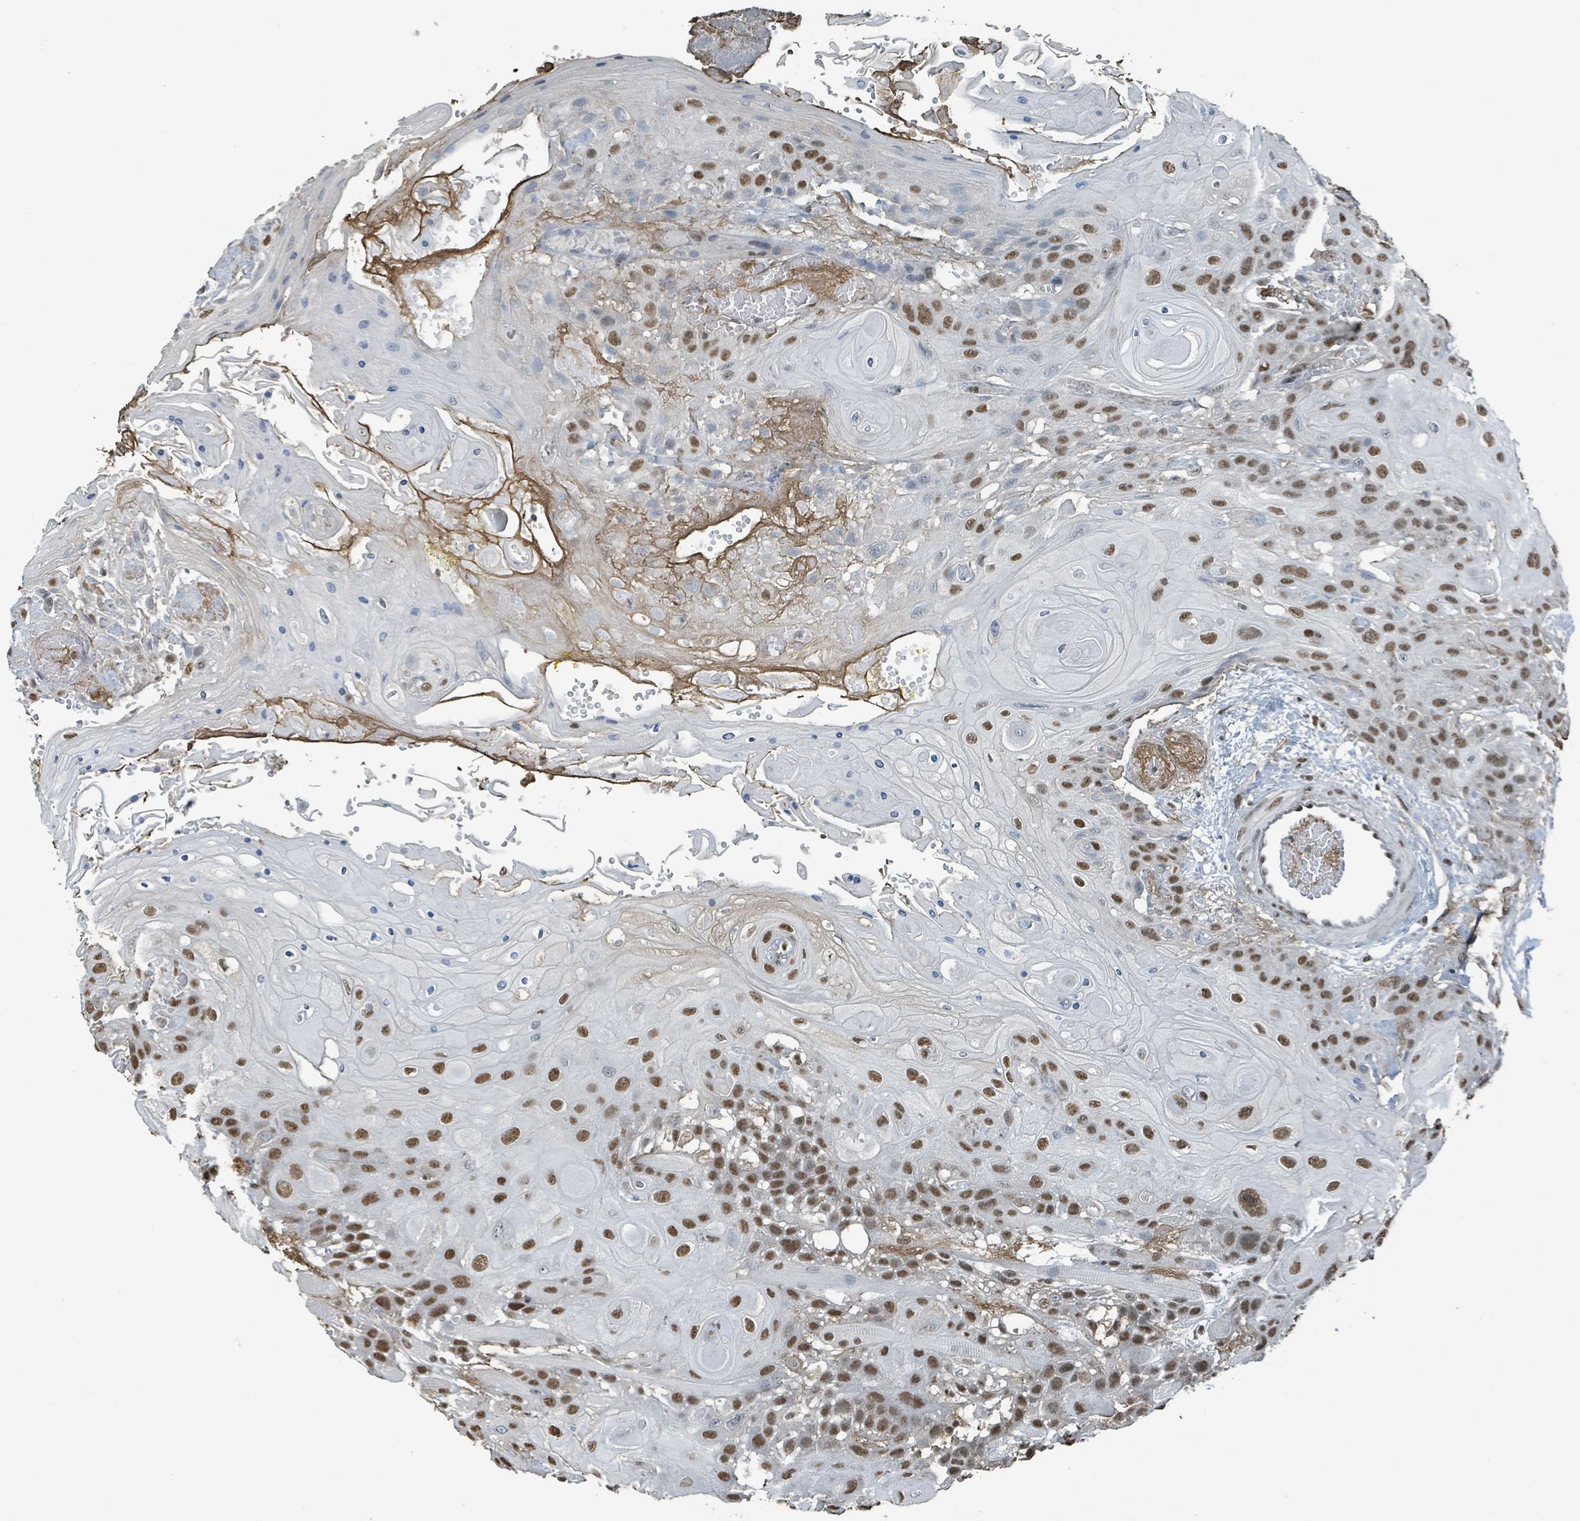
{"staining": {"intensity": "moderate", "quantity": ">75%", "location": "nuclear"}, "tissue": "head and neck cancer", "cell_type": "Tumor cells", "image_type": "cancer", "snomed": [{"axis": "morphology", "description": "Squamous cell carcinoma, NOS"}, {"axis": "topography", "description": "Head-Neck"}], "caption": "Squamous cell carcinoma (head and neck) tissue demonstrates moderate nuclear staining in about >75% of tumor cells, visualized by immunohistochemistry. (DAB IHC, brown staining for protein, blue staining for nuclei).", "gene": "PHIP", "patient": {"sex": "female", "age": 43}}